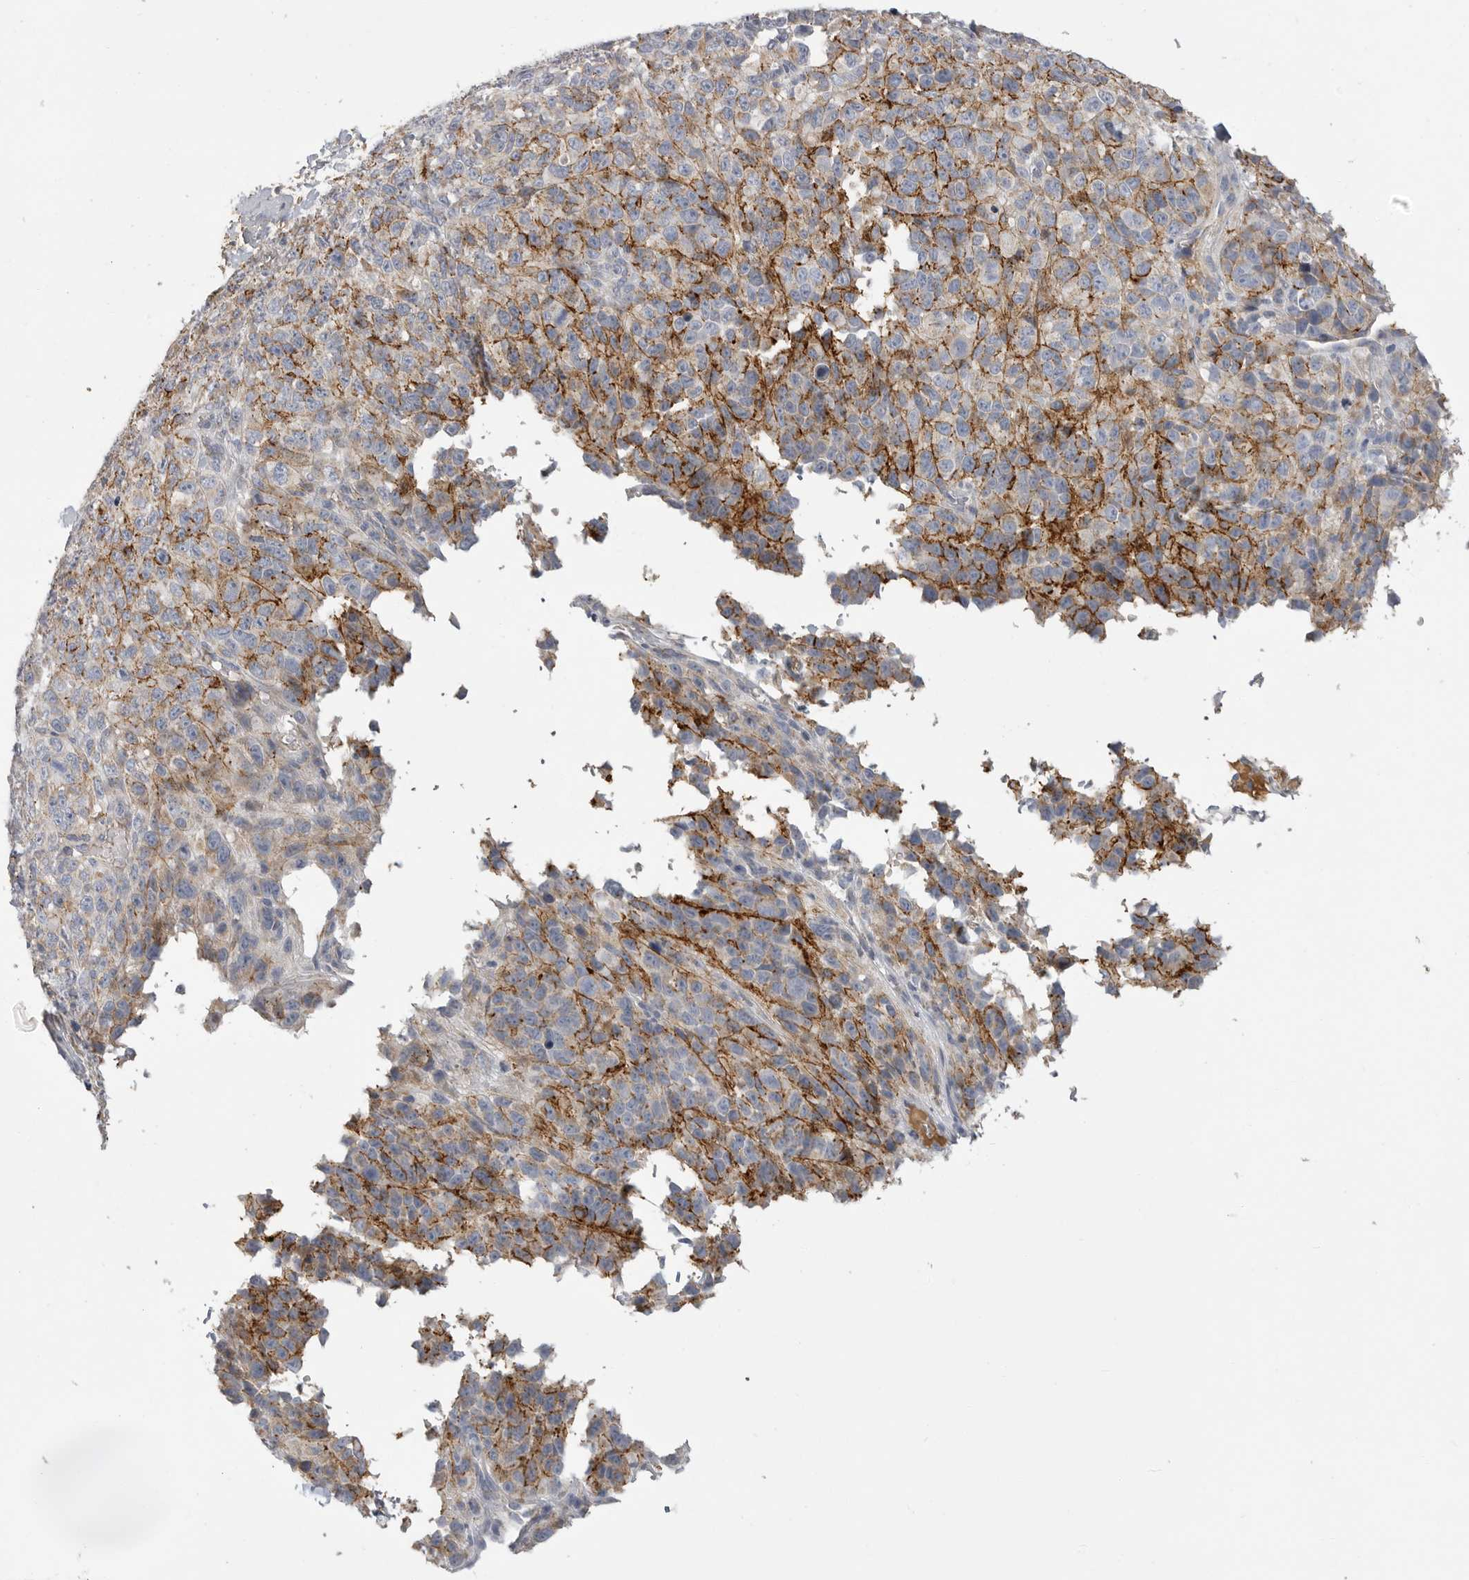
{"staining": {"intensity": "moderate", "quantity": "<25%", "location": "cytoplasmic/membranous"}, "tissue": "melanoma", "cell_type": "Tumor cells", "image_type": "cancer", "snomed": [{"axis": "morphology", "description": "Malignant melanoma, Metastatic site"}, {"axis": "topography", "description": "Skin"}], "caption": "Immunohistochemistry (IHC) micrograph of neoplastic tissue: human malignant melanoma (metastatic site) stained using IHC reveals low levels of moderate protein expression localized specifically in the cytoplasmic/membranous of tumor cells, appearing as a cytoplasmic/membranous brown color.", "gene": "SDC3", "patient": {"sex": "female", "age": 72}}